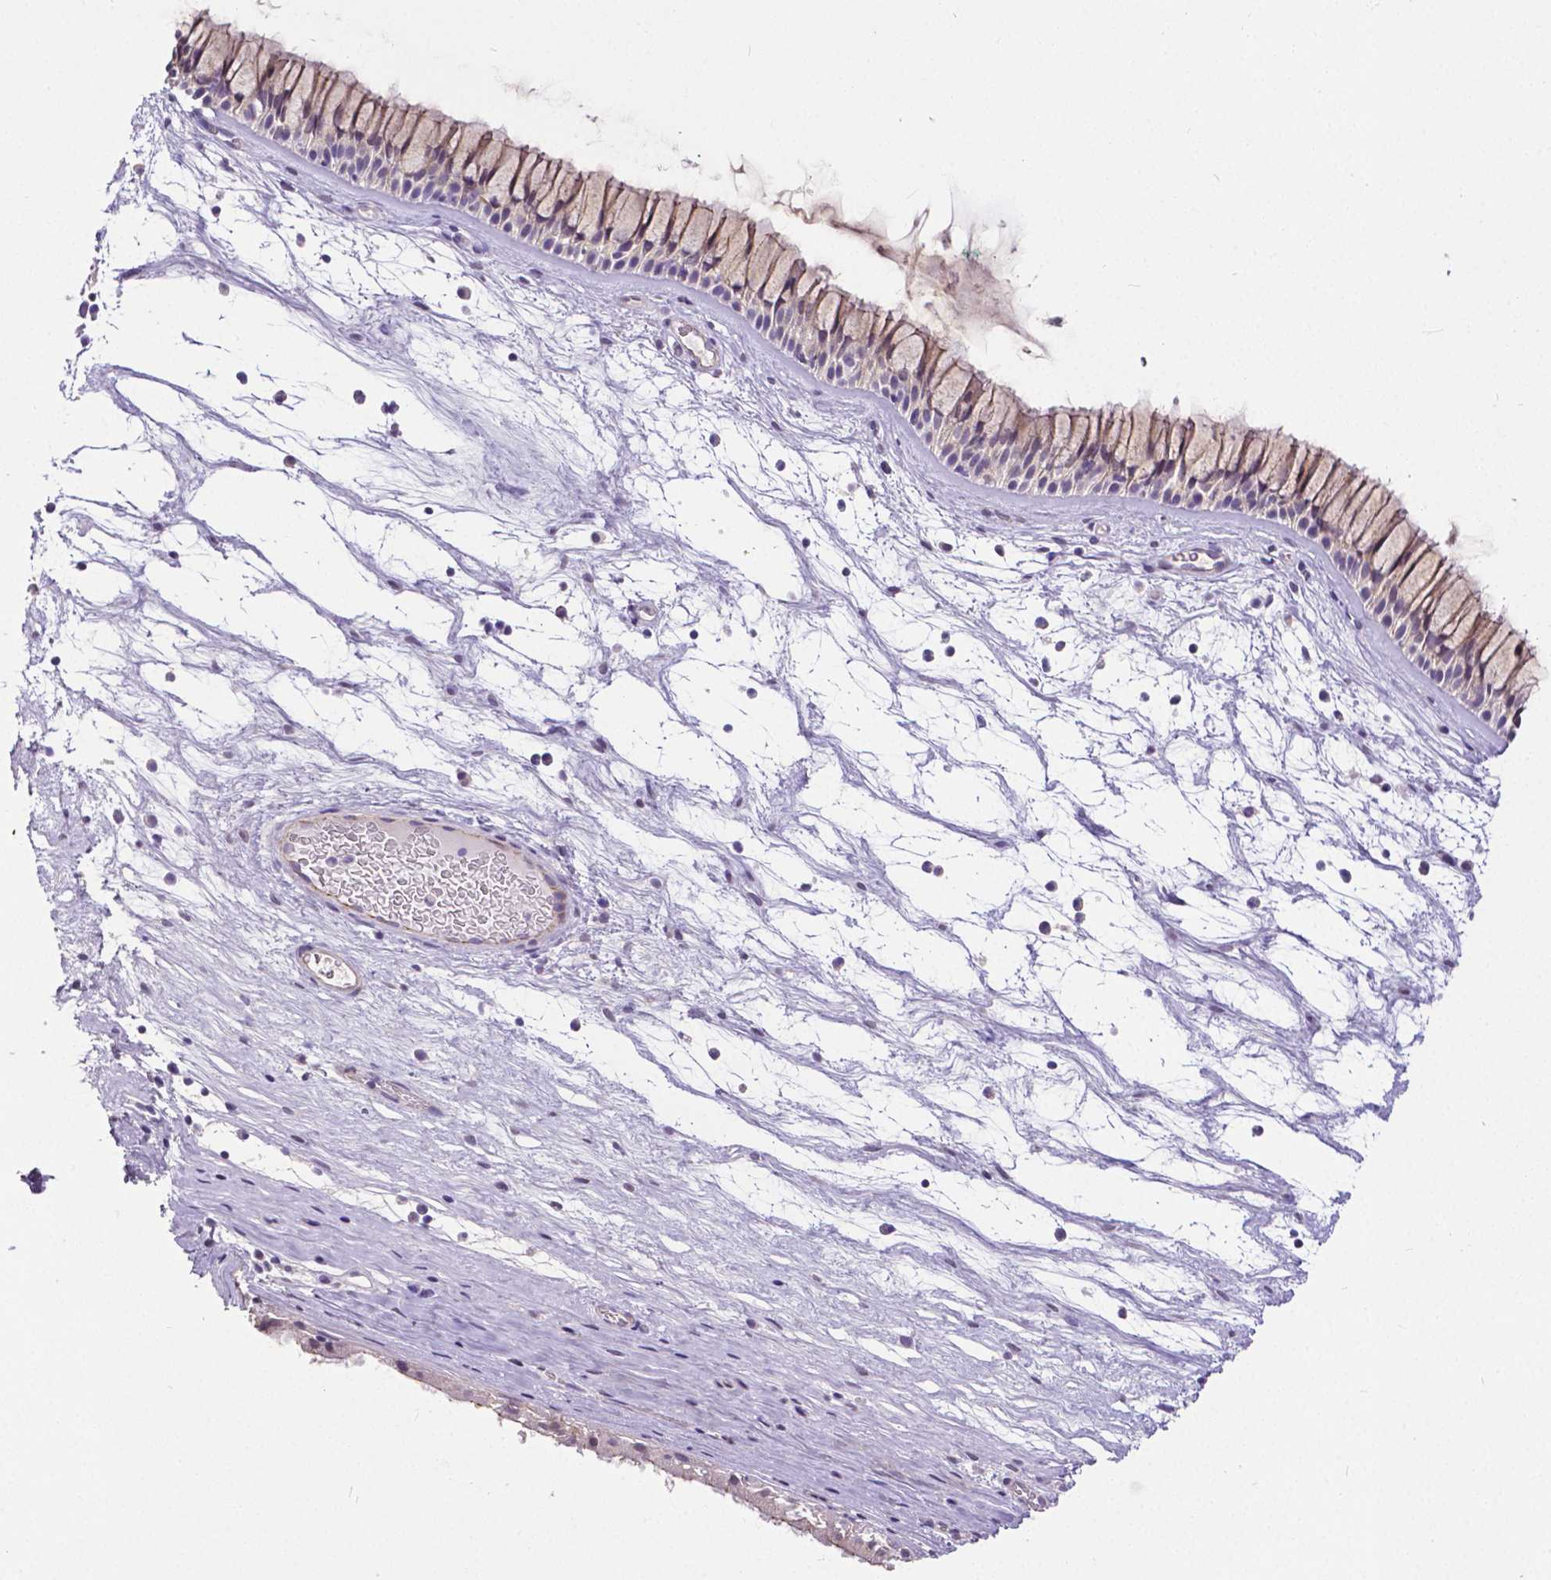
{"staining": {"intensity": "weak", "quantity": "<25%", "location": "cytoplasmic/membranous"}, "tissue": "nasopharynx", "cell_type": "Respiratory epithelial cells", "image_type": "normal", "snomed": [{"axis": "morphology", "description": "Normal tissue, NOS"}, {"axis": "topography", "description": "Nasopharynx"}], "caption": "High power microscopy histopathology image of an immunohistochemistry histopathology image of benign nasopharynx, revealing no significant expression in respiratory epithelial cells.", "gene": "OCLN", "patient": {"sex": "male", "age": 74}}